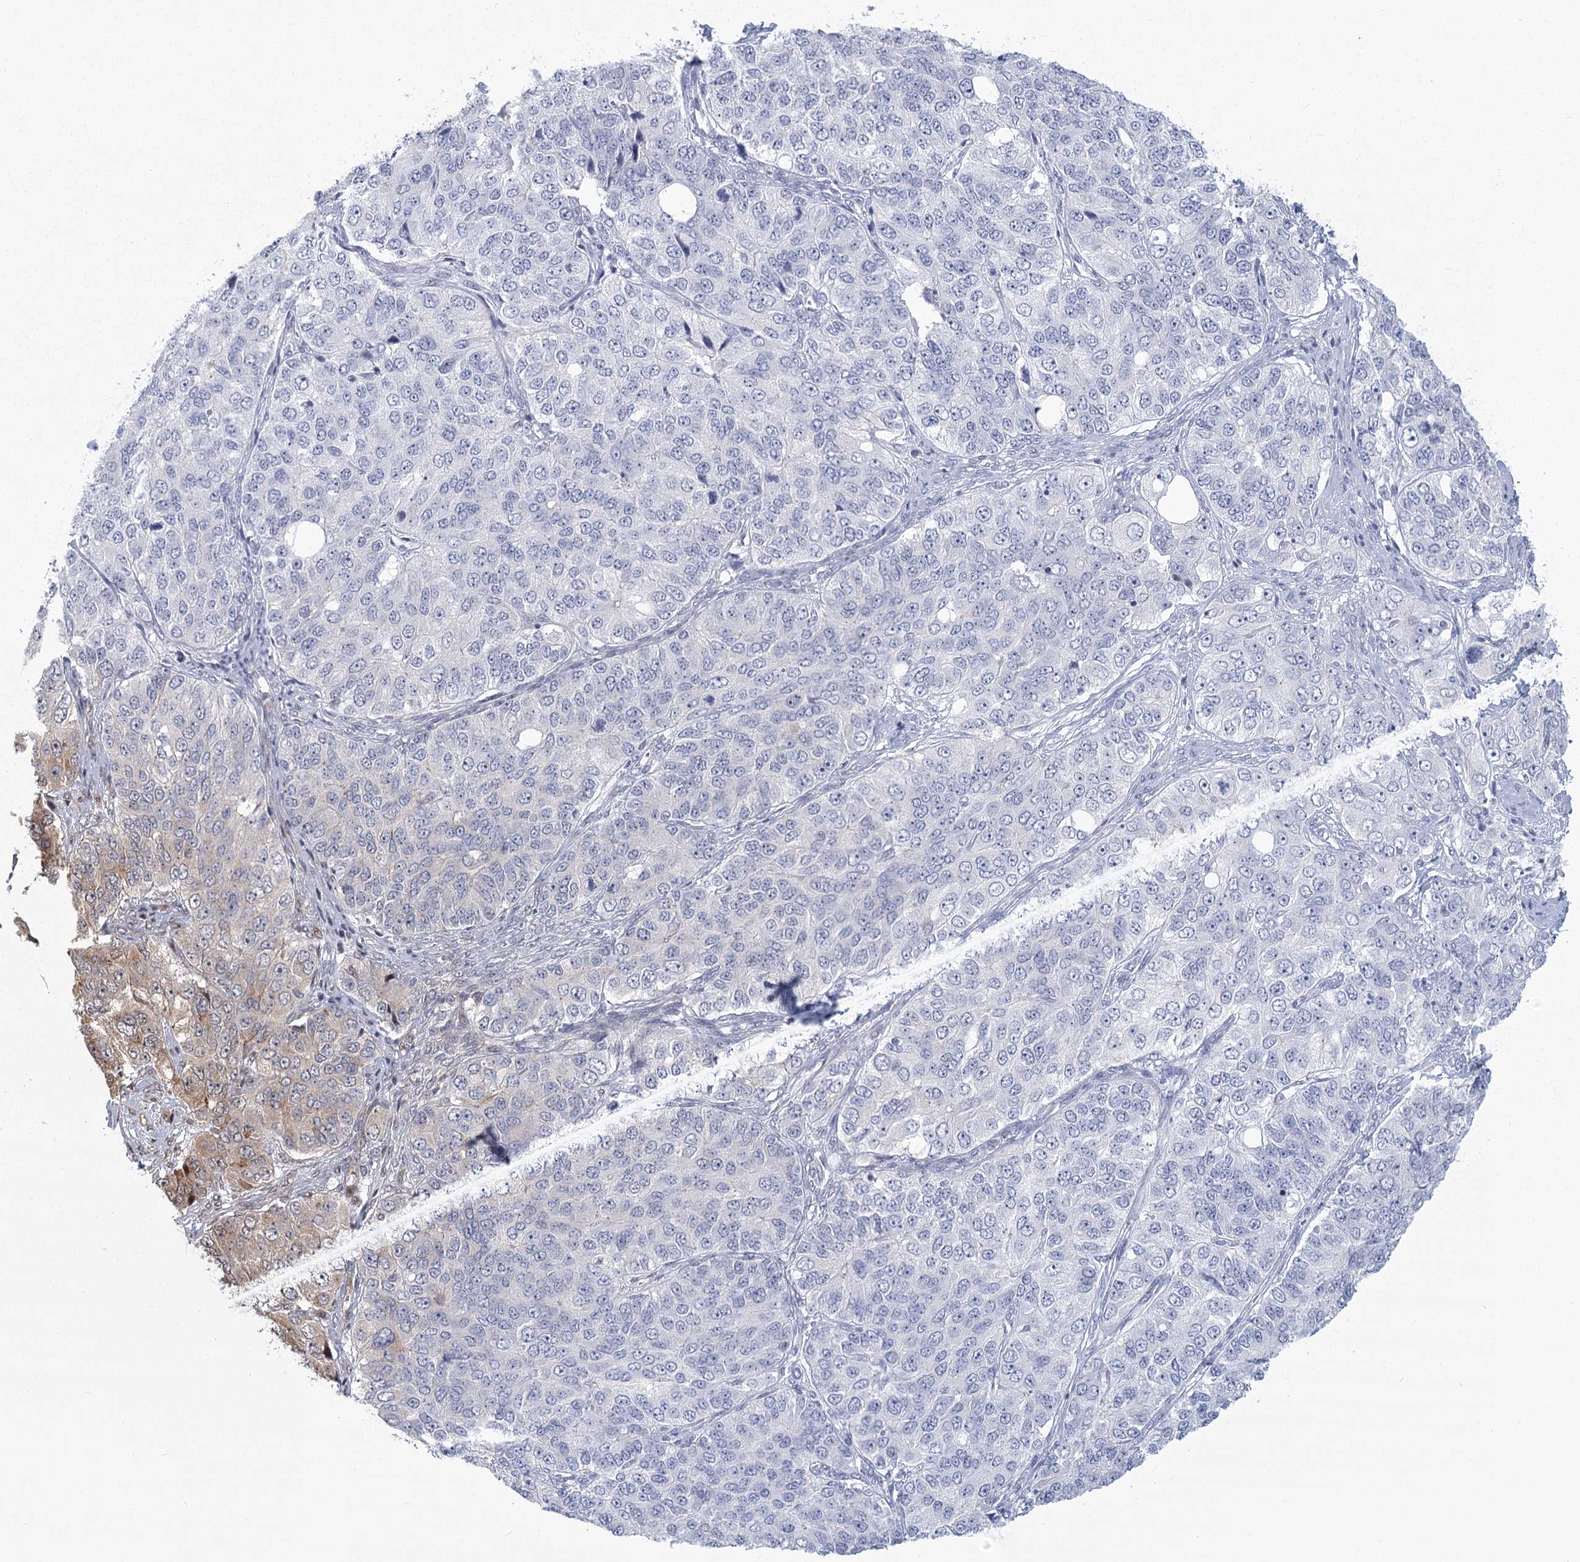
{"staining": {"intensity": "weak", "quantity": "25%-75%", "location": "cytoplasmic/membranous"}, "tissue": "ovarian cancer", "cell_type": "Tumor cells", "image_type": "cancer", "snomed": [{"axis": "morphology", "description": "Carcinoma, endometroid"}, {"axis": "topography", "description": "Ovary"}], "caption": "The histopathology image reveals a brown stain indicating the presence of a protein in the cytoplasmic/membranous of tumor cells in endometroid carcinoma (ovarian).", "gene": "PARM1", "patient": {"sex": "female", "age": 51}}